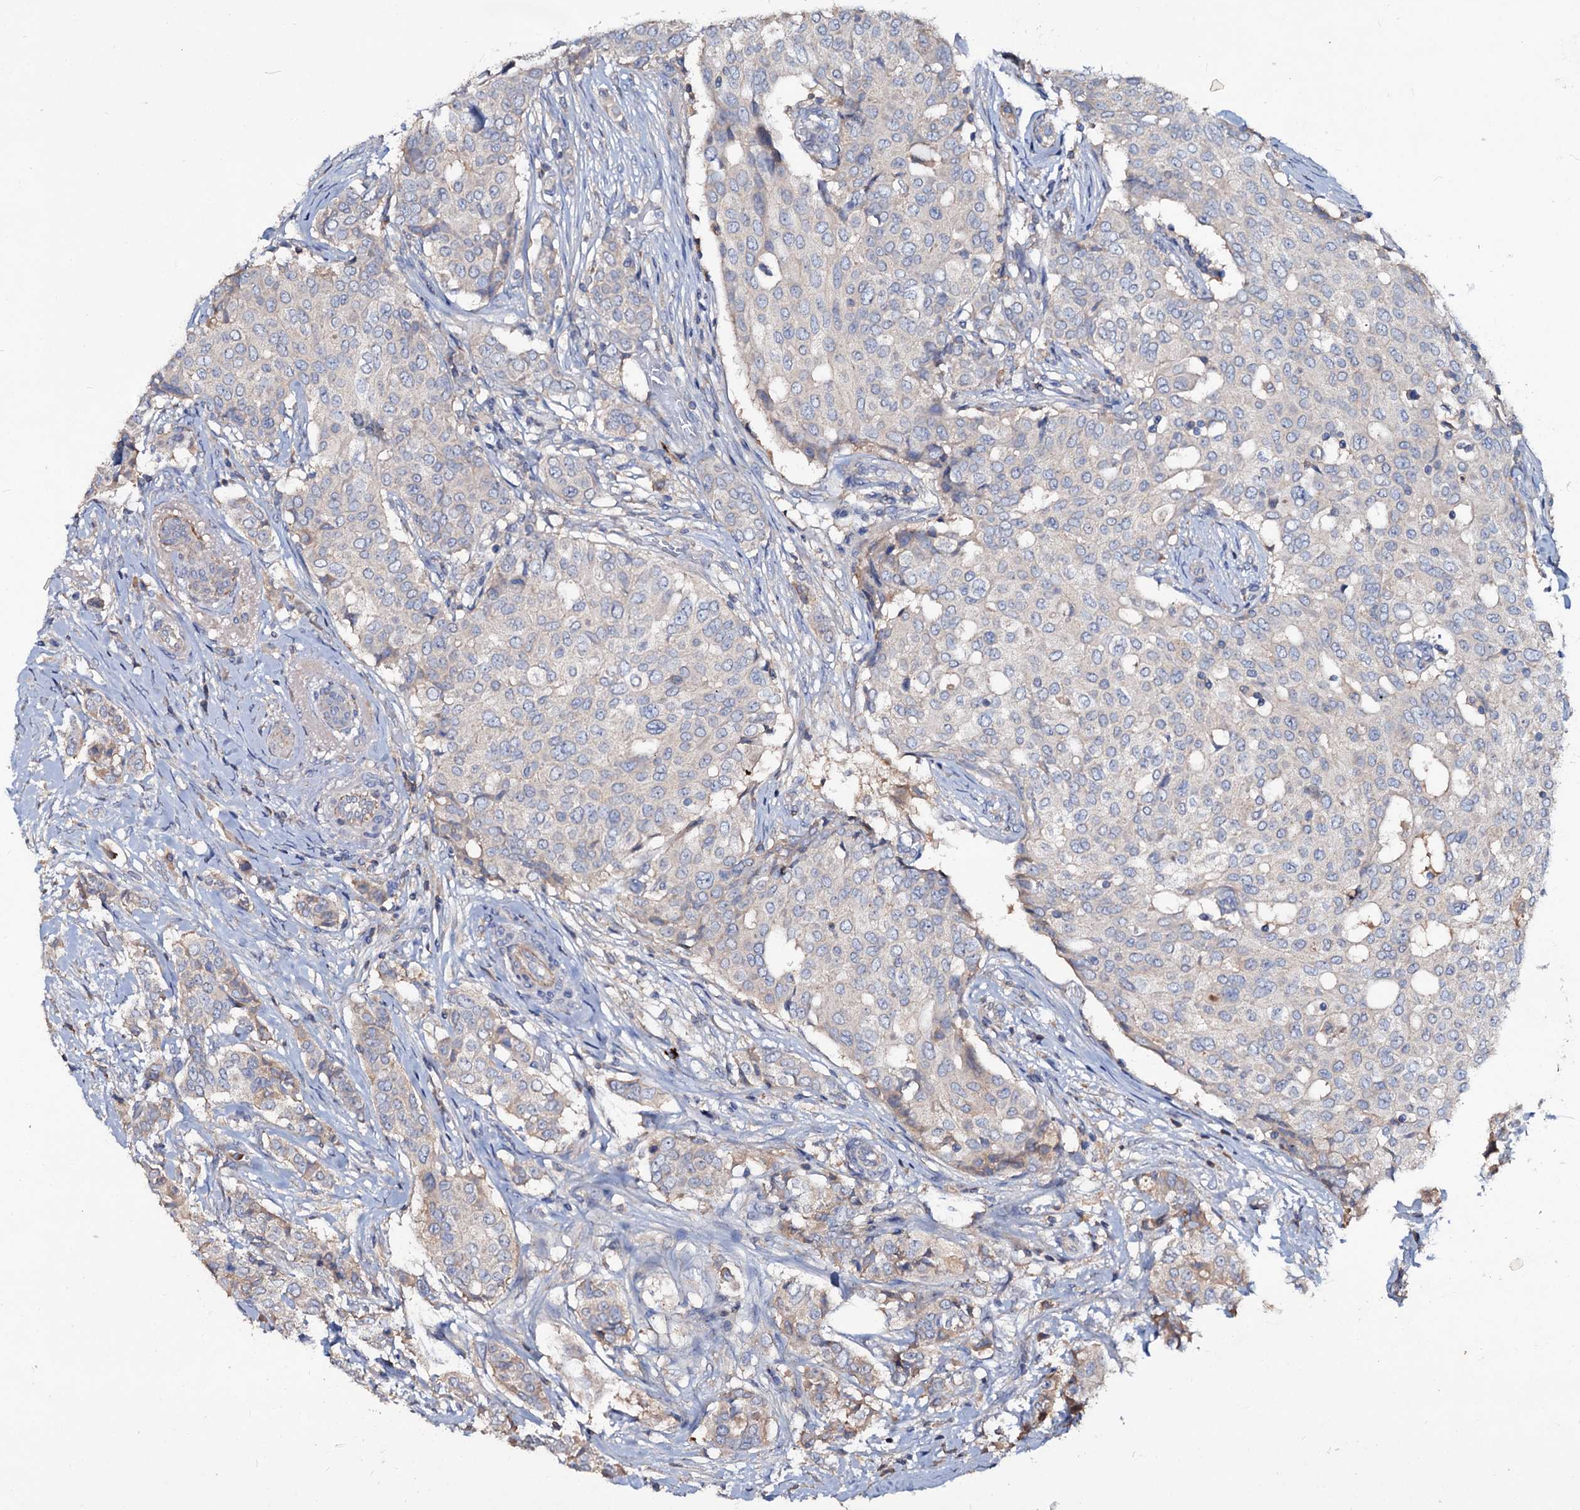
{"staining": {"intensity": "weak", "quantity": "<25%", "location": "cytoplasmic/membranous"}, "tissue": "breast cancer", "cell_type": "Tumor cells", "image_type": "cancer", "snomed": [{"axis": "morphology", "description": "Lobular carcinoma"}, {"axis": "topography", "description": "Breast"}], "caption": "Immunohistochemistry of lobular carcinoma (breast) displays no expression in tumor cells.", "gene": "ACY3", "patient": {"sex": "female", "age": 51}}